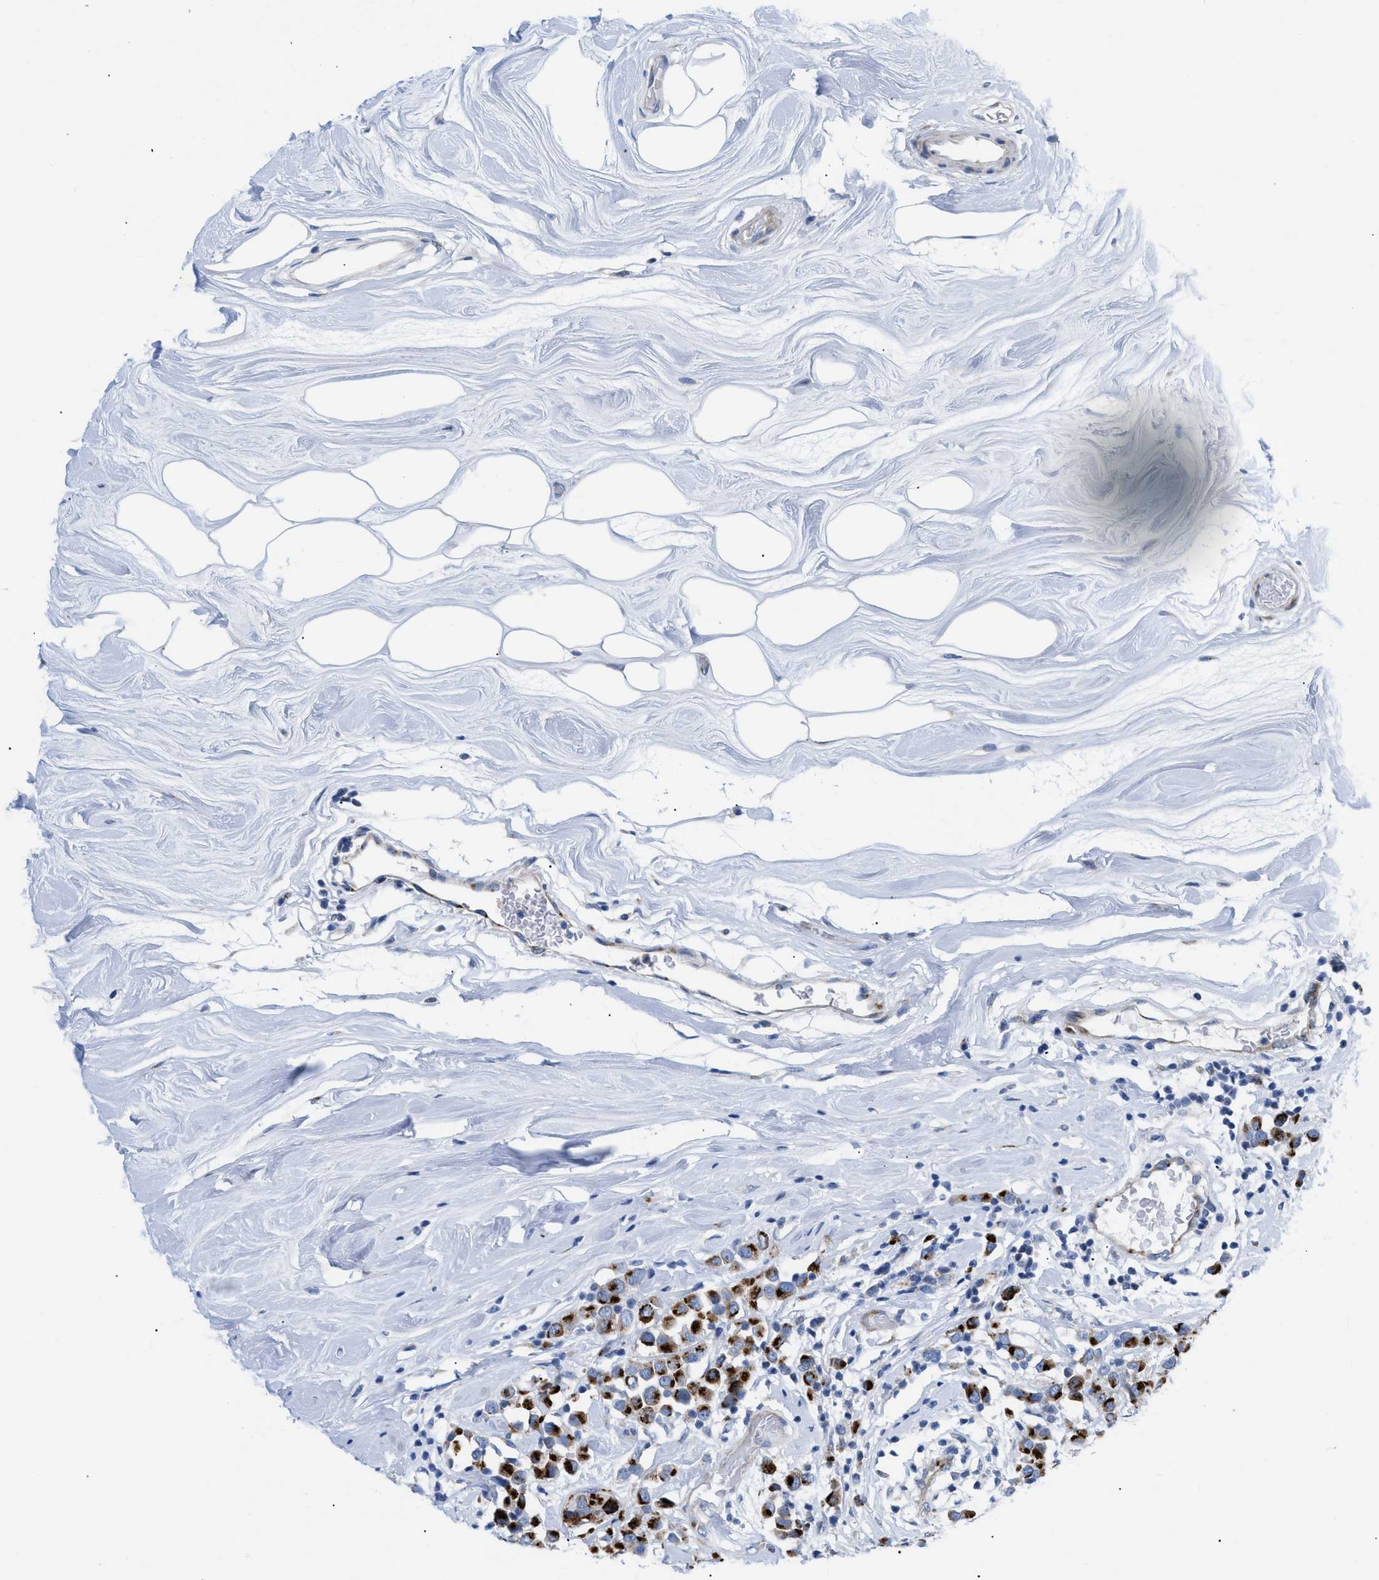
{"staining": {"intensity": "strong", "quantity": ">75%", "location": "cytoplasmic/membranous"}, "tissue": "breast cancer", "cell_type": "Tumor cells", "image_type": "cancer", "snomed": [{"axis": "morphology", "description": "Duct carcinoma"}, {"axis": "topography", "description": "Breast"}], "caption": "Protein expression analysis of breast intraductal carcinoma displays strong cytoplasmic/membranous positivity in approximately >75% of tumor cells.", "gene": "TMEM17", "patient": {"sex": "female", "age": 61}}